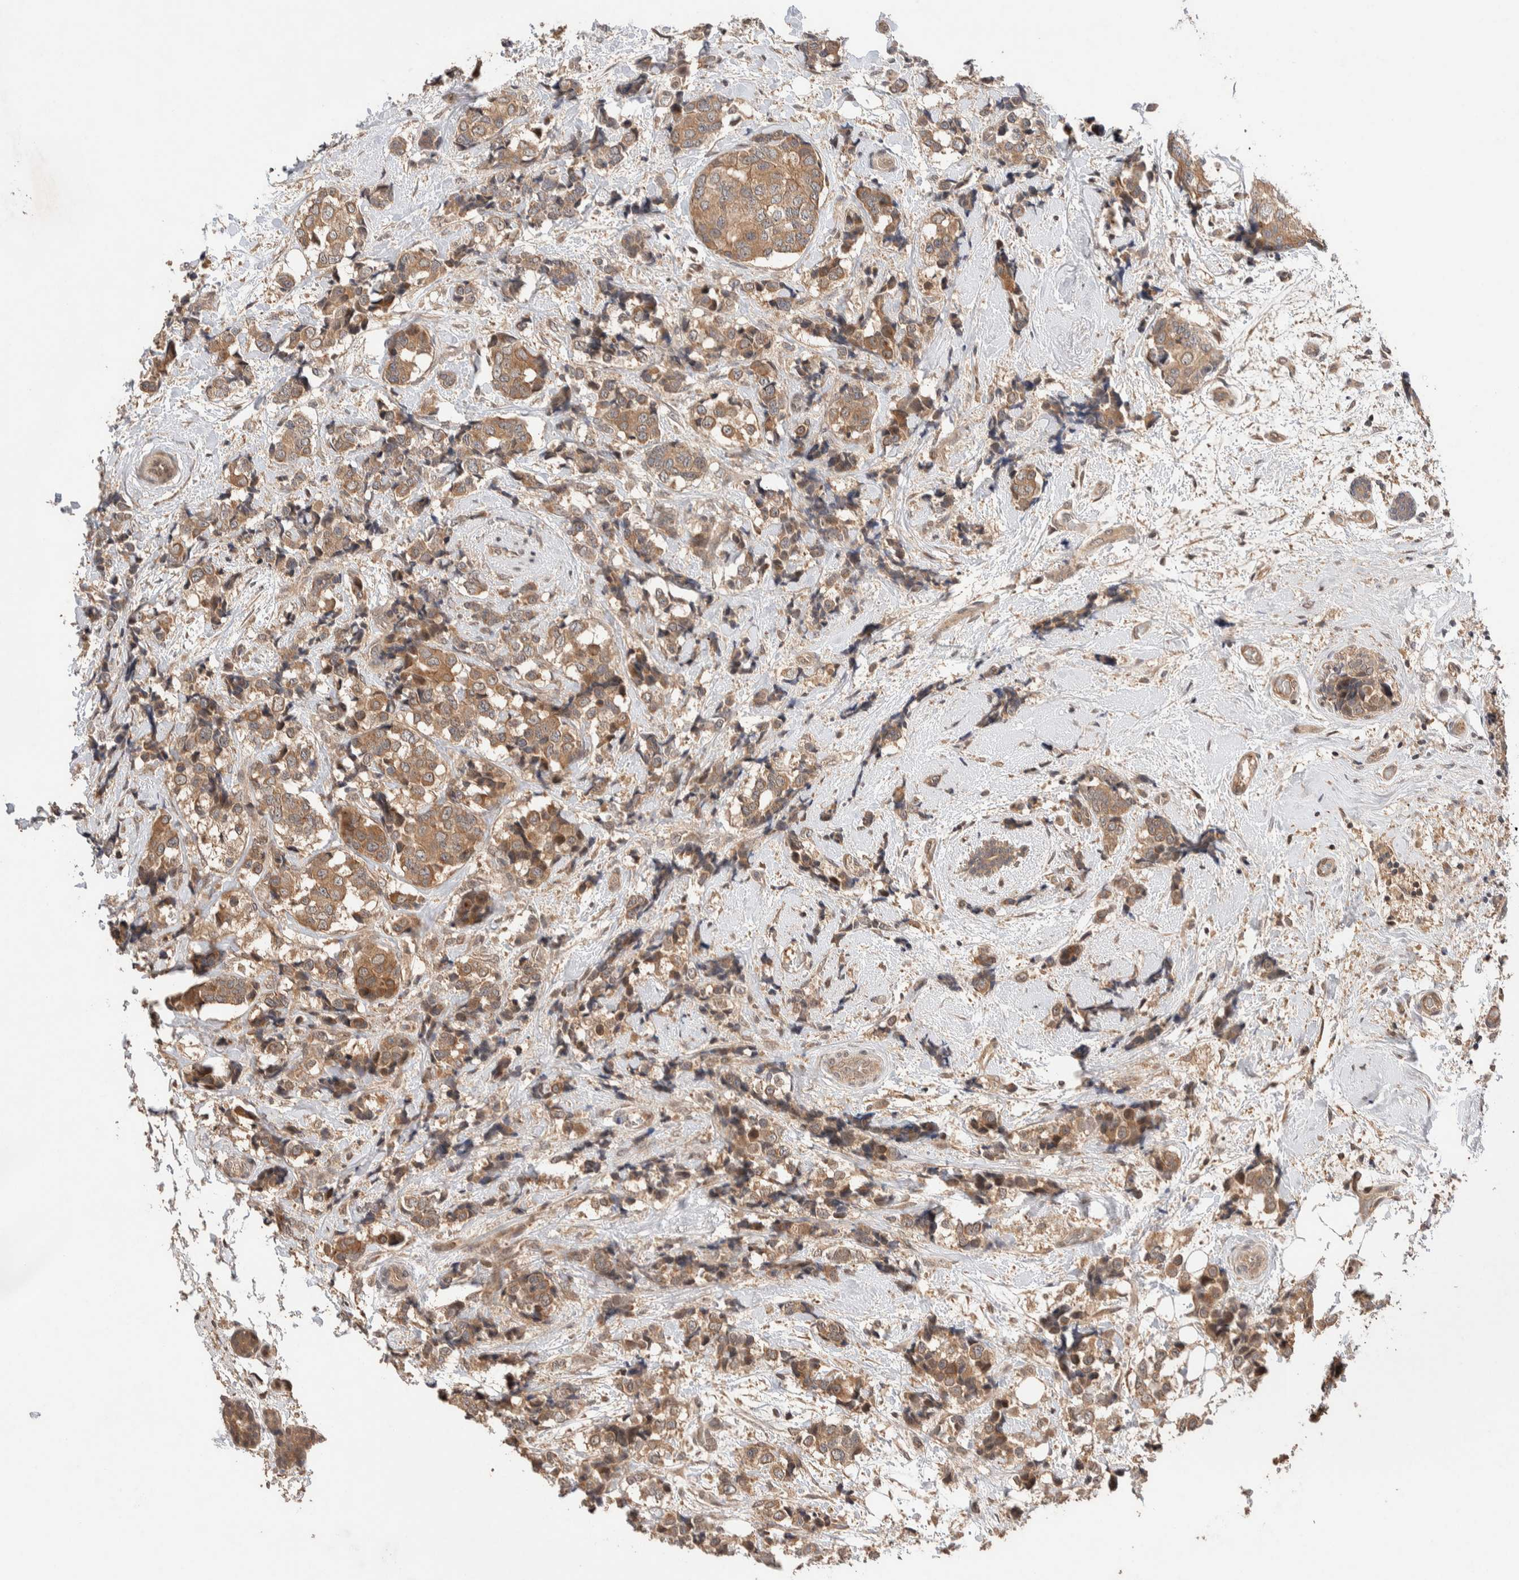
{"staining": {"intensity": "moderate", "quantity": ">75%", "location": "cytoplasmic/membranous"}, "tissue": "breast cancer", "cell_type": "Tumor cells", "image_type": "cancer", "snomed": [{"axis": "morphology", "description": "Normal tissue, NOS"}, {"axis": "morphology", "description": "Duct carcinoma"}, {"axis": "topography", "description": "Breast"}], "caption": "Immunohistochemical staining of intraductal carcinoma (breast) reveals moderate cytoplasmic/membranous protein positivity in approximately >75% of tumor cells. The protein is stained brown, and the nuclei are stained in blue (DAB IHC with brightfield microscopy, high magnification).", "gene": "PRDM15", "patient": {"sex": "female", "age": 43}}